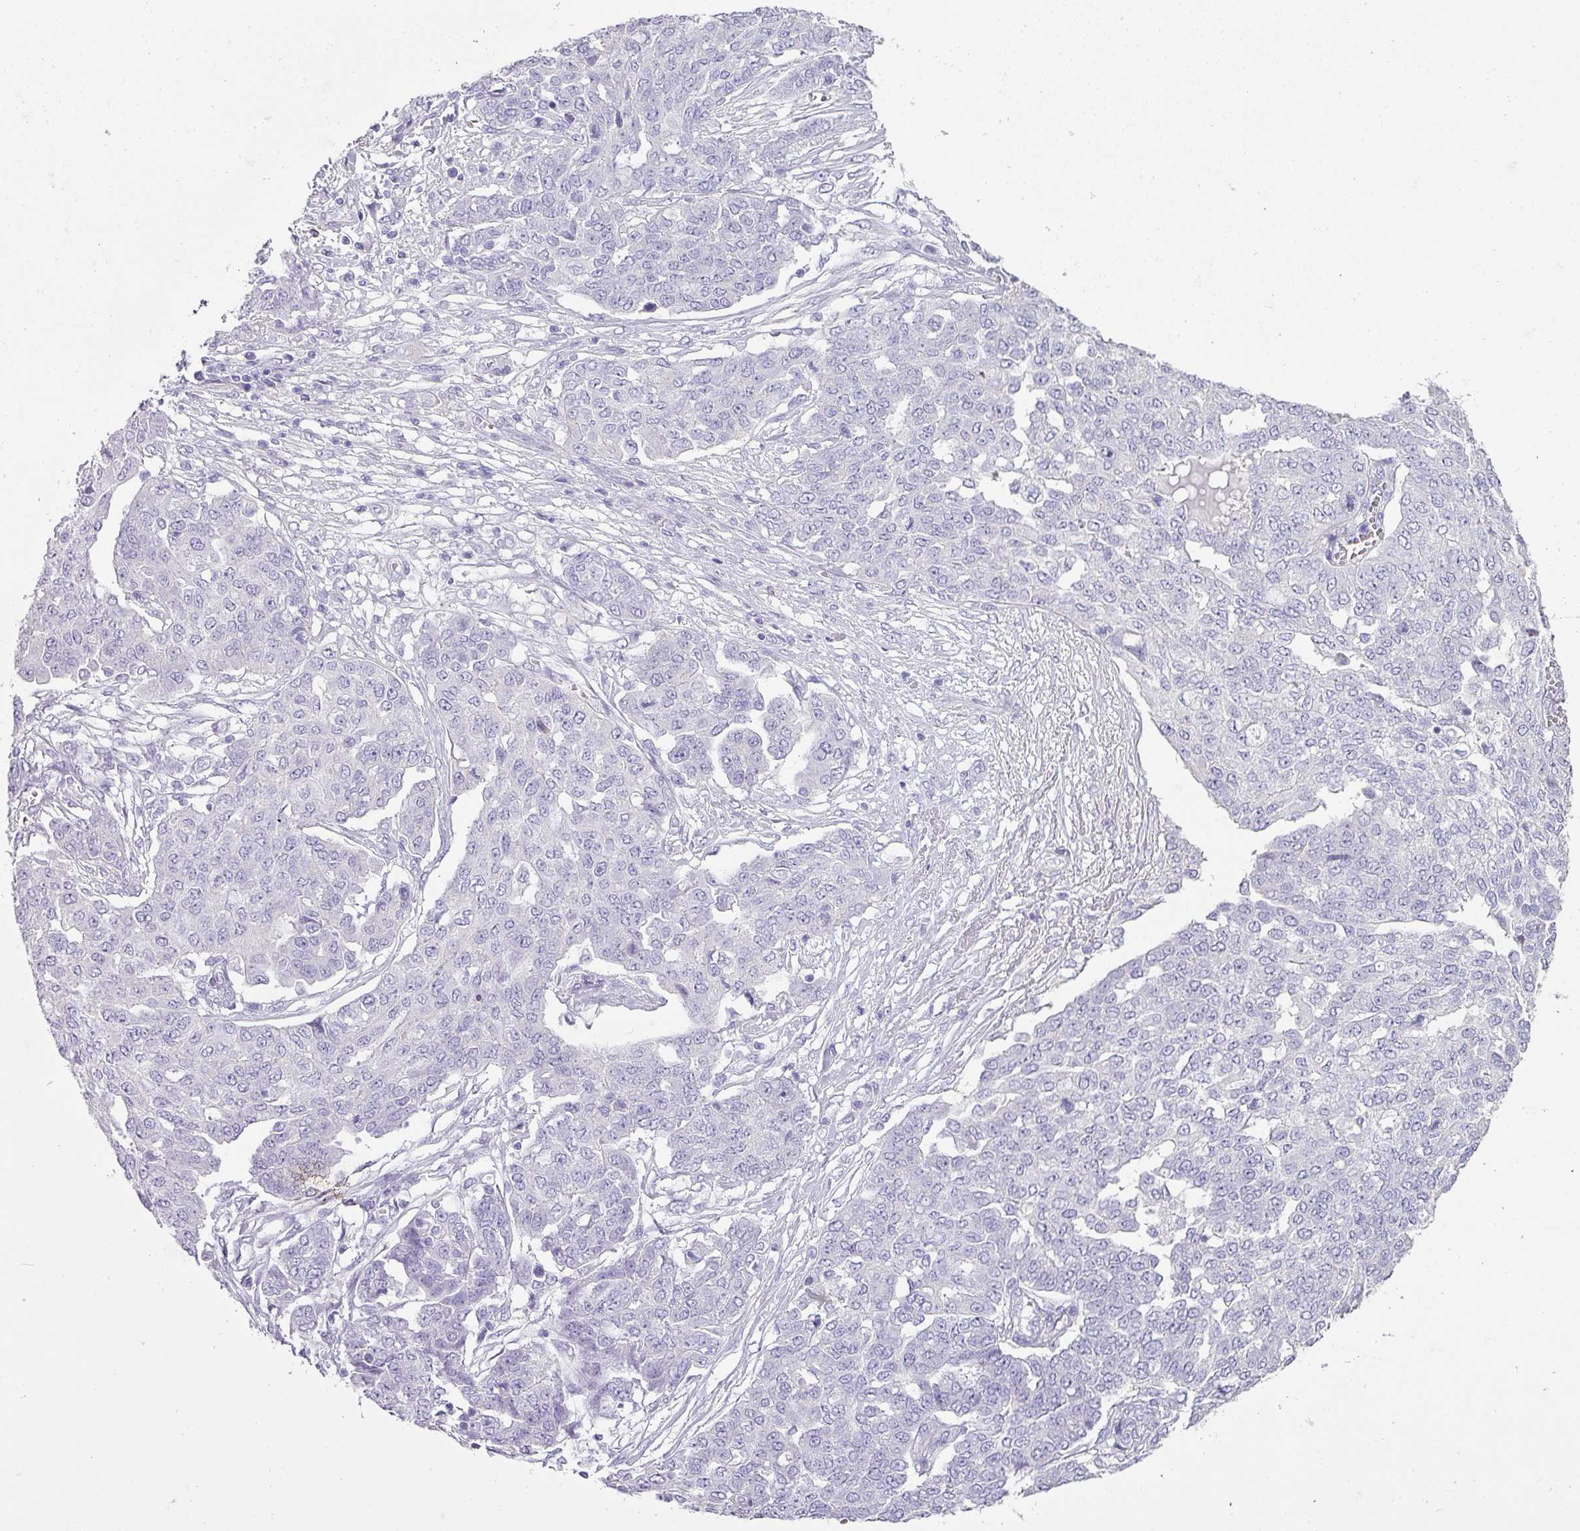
{"staining": {"intensity": "negative", "quantity": "none", "location": "none"}, "tissue": "ovarian cancer", "cell_type": "Tumor cells", "image_type": "cancer", "snomed": [{"axis": "morphology", "description": "Cystadenocarcinoma, serous, NOS"}, {"axis": "topography", "description": "Soft tissue"}, {"axis": "topography", "description": "Ovary"}], "caption": "High power microscopy micrograph of an immunohistochemistry (IHC) photomicrograph of ovarian cancer, revealing no significant positivity in tumor cells.", "gene": "GLI4", "patient": {"sex": "female", "age": 57}}